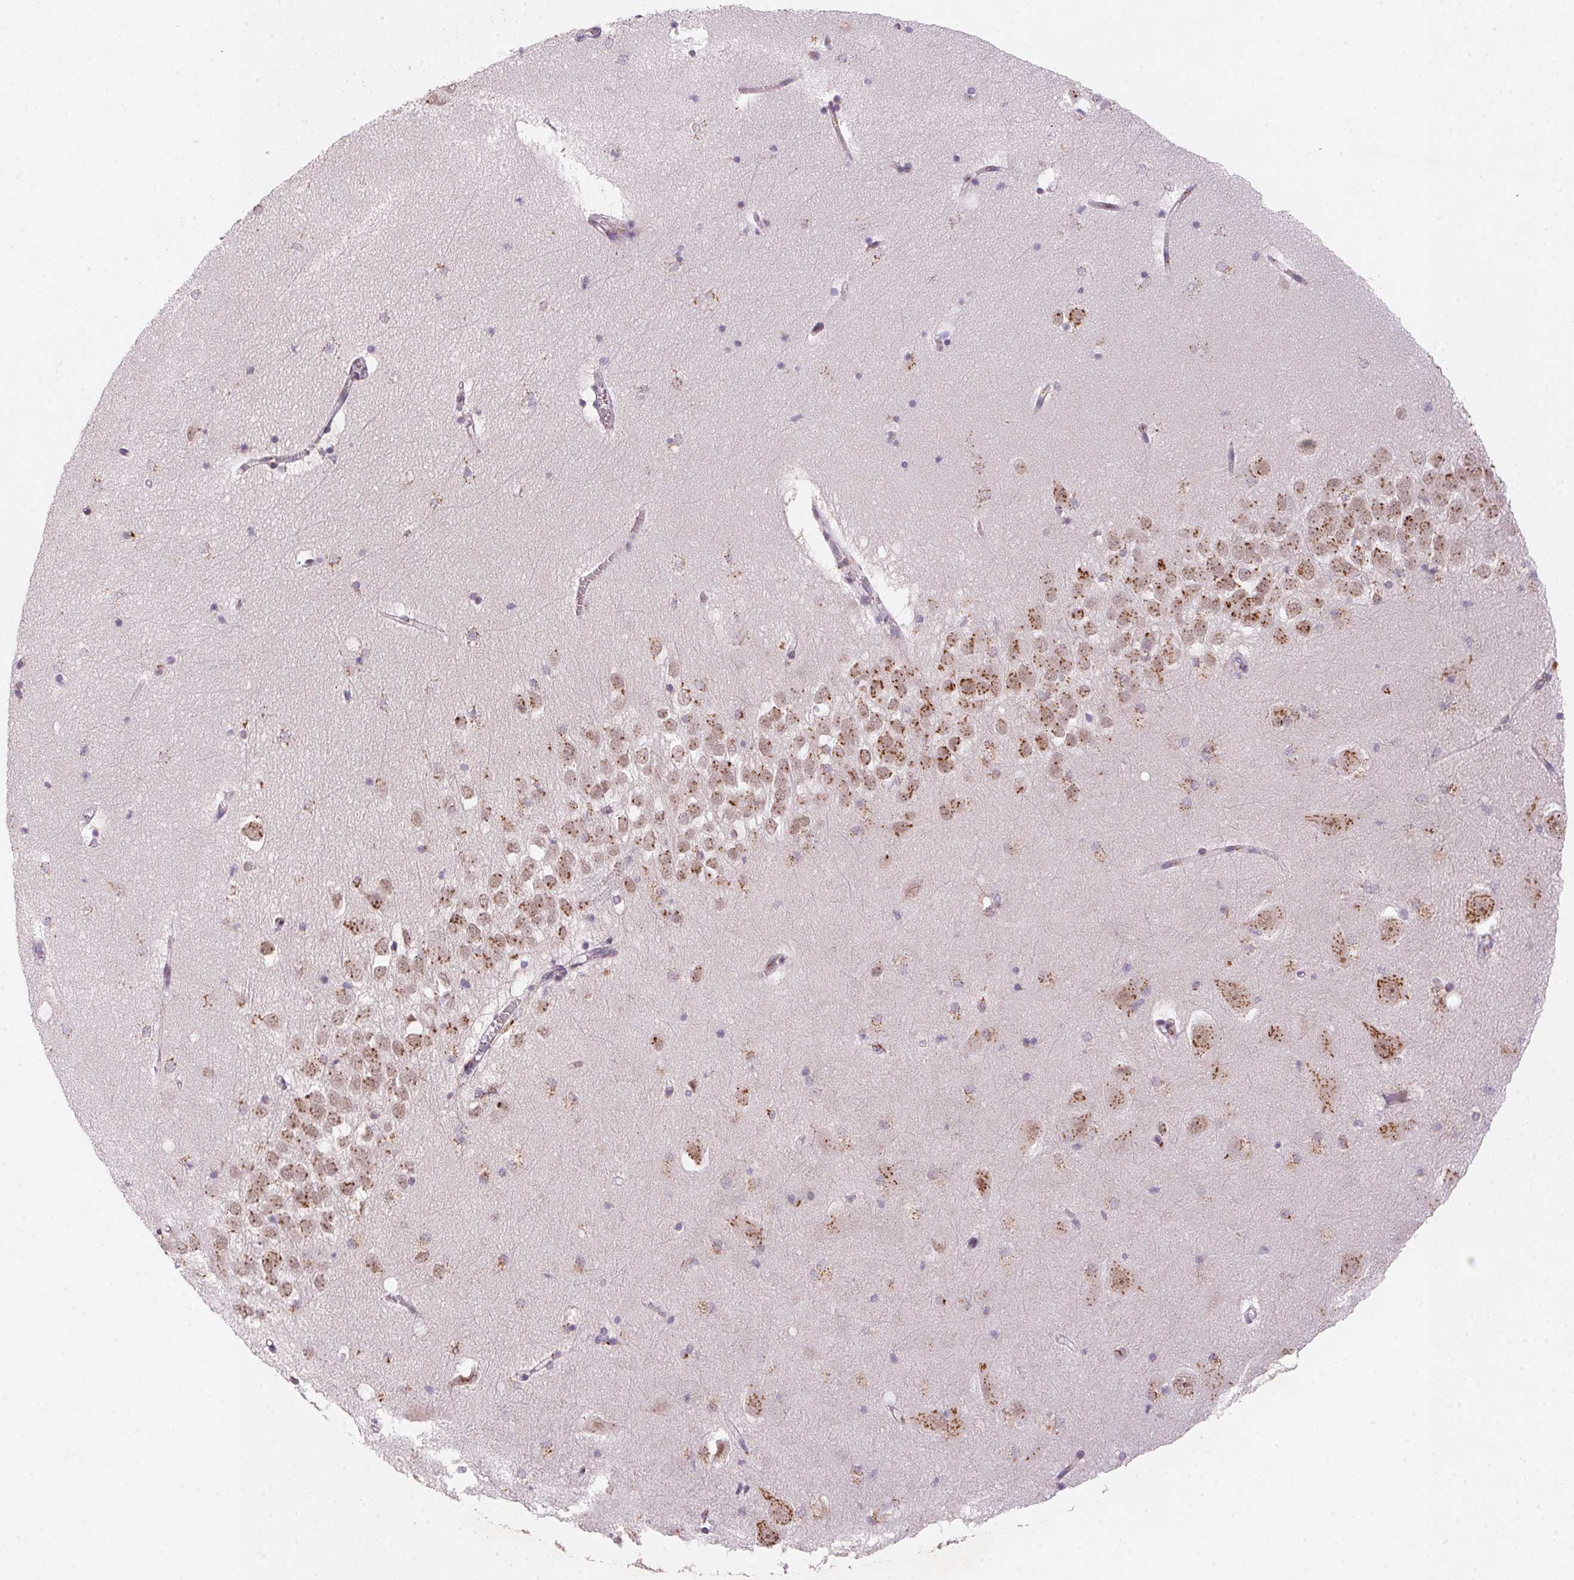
{"staining": {"intensity": "moderate", "quantity": "<25%", "location": "cytoplasmic/membranous"}, "tissue": "hippocampus", "cell_type": "Glial cells", "image_type": "normal", "snomed": [{"axis": "morphology", "description": "Normal tissue, NOS"}, {"axis": "topography", "description": "Hippocampus"}], "caption": "Hippocampus stained with immunohistochemistry (IHC) reveals moderate cytoplasmic/membranous positivity in about <25% of glial cells.", "gene": "RAB22A", "patient": {"sex": "male", "age": 58}}